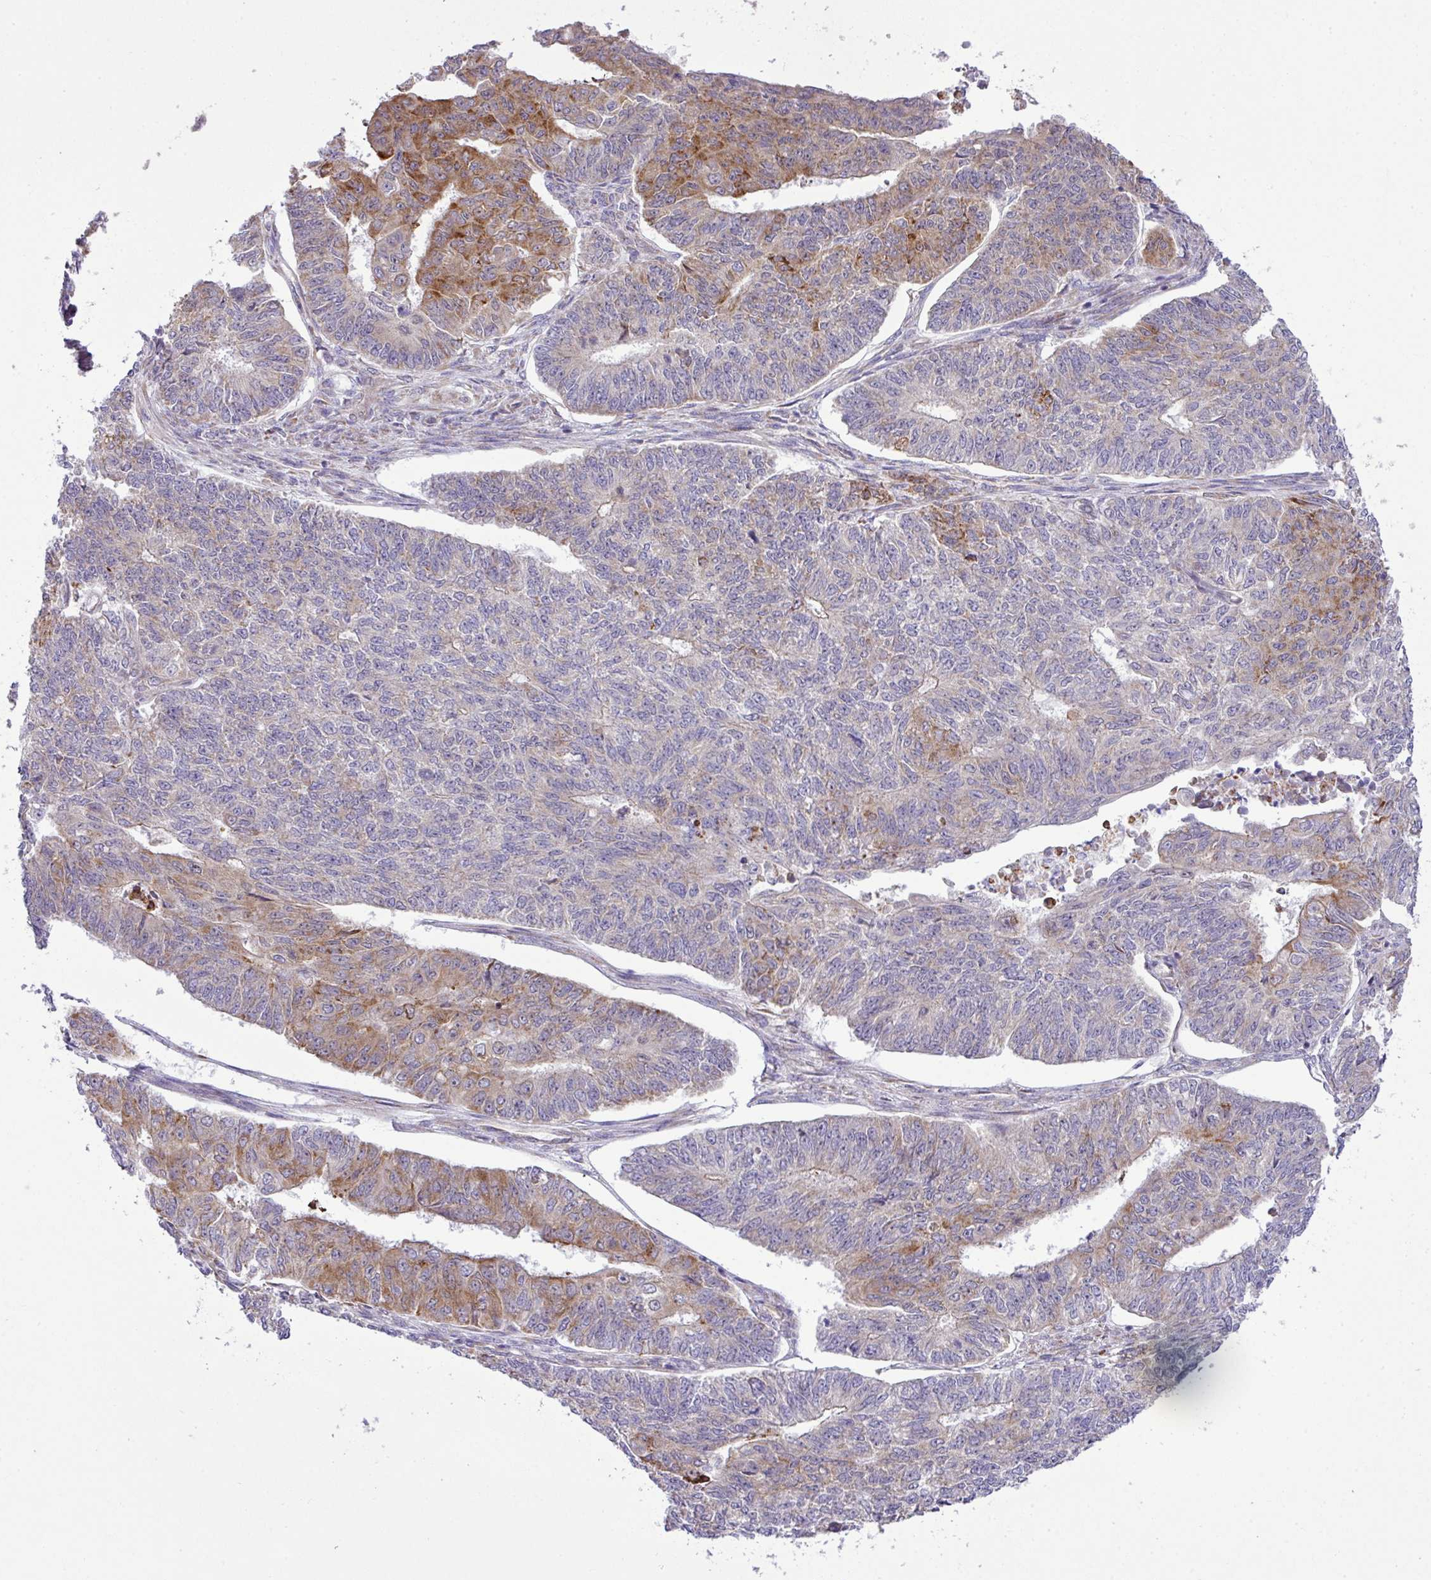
{"staining": {"intensity": "moderate", "quantity": "<25%", "location": "cytoplasmic/membranous"}, "tissue": "endometrial cancer", "cell_type": "Tumor cells", "image_type": "cancer", "snomed": [{"axis": "morphology", "description": "Adenocarcinoma, NOS"}, {"axis": "topography", "description": "Endometrium"}], "caption": "Moderate cytoplasmic/membranous expression for a protein is identified in about <25% of tumor cells of endometrial cancer (adenocarcinoma) using immunohistochemistry (IHC).", "gene": "CFAP97", "patient": {"sex": "female", "age": 32}}